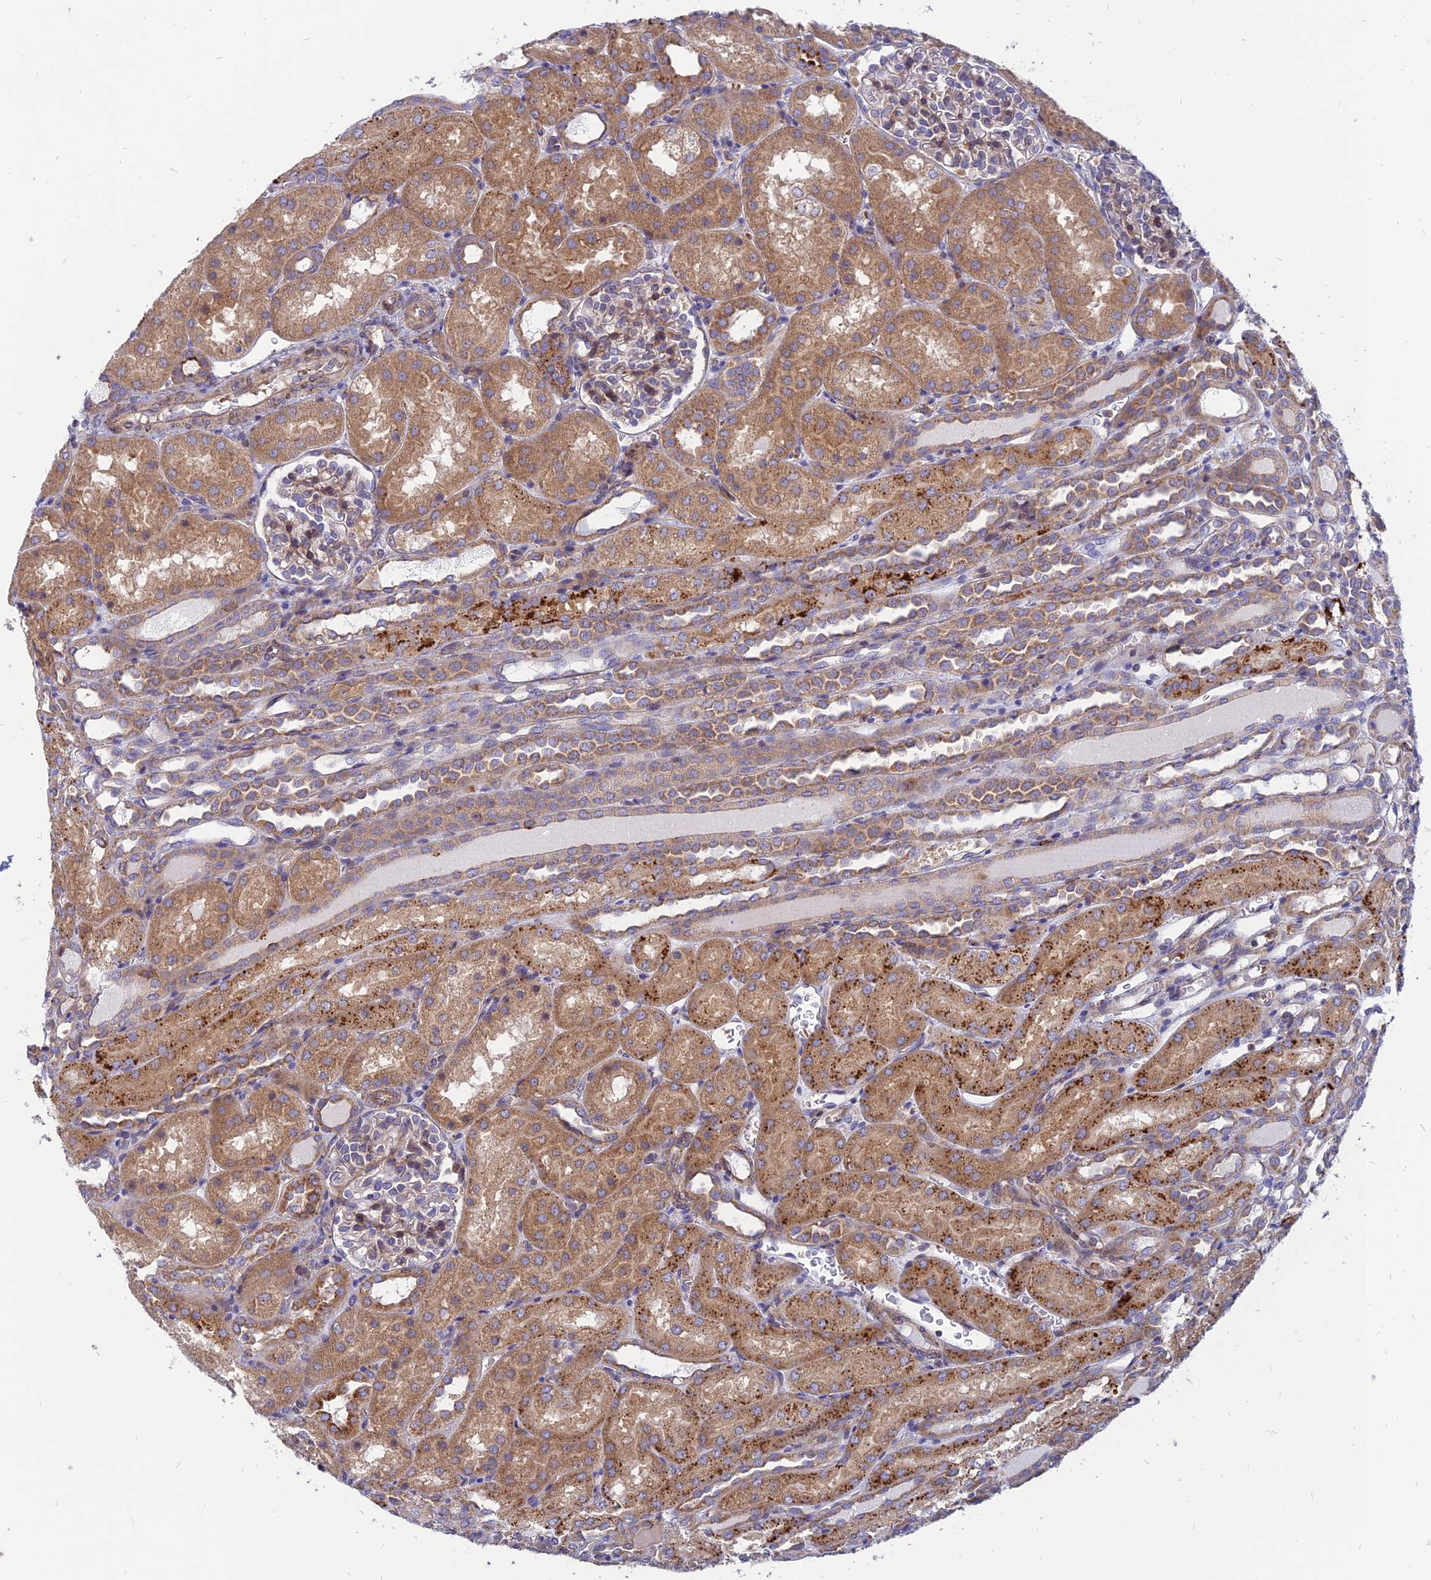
{"staining": {"intensity": "weak", "quantity": "25%-75%", "location": "cytoplasmic/membranous"}, "tissue": "kidney", "cell_type": "Cells in glomeruli", "image_type": "normal", "snomed": [{"axis": "morphology", "description": "Normal tissue, NOS"}, {"axis": "topography", "description": "Kidney"}], "caption": "Brown immunohistochemical staining in benign human kidney reveals weak cytoplasmic/membranous expression in approximately 25%-75% of cells in glomeruli.", "gene": "PHKA2", "patient": {"sex": "male", "age": 1}}